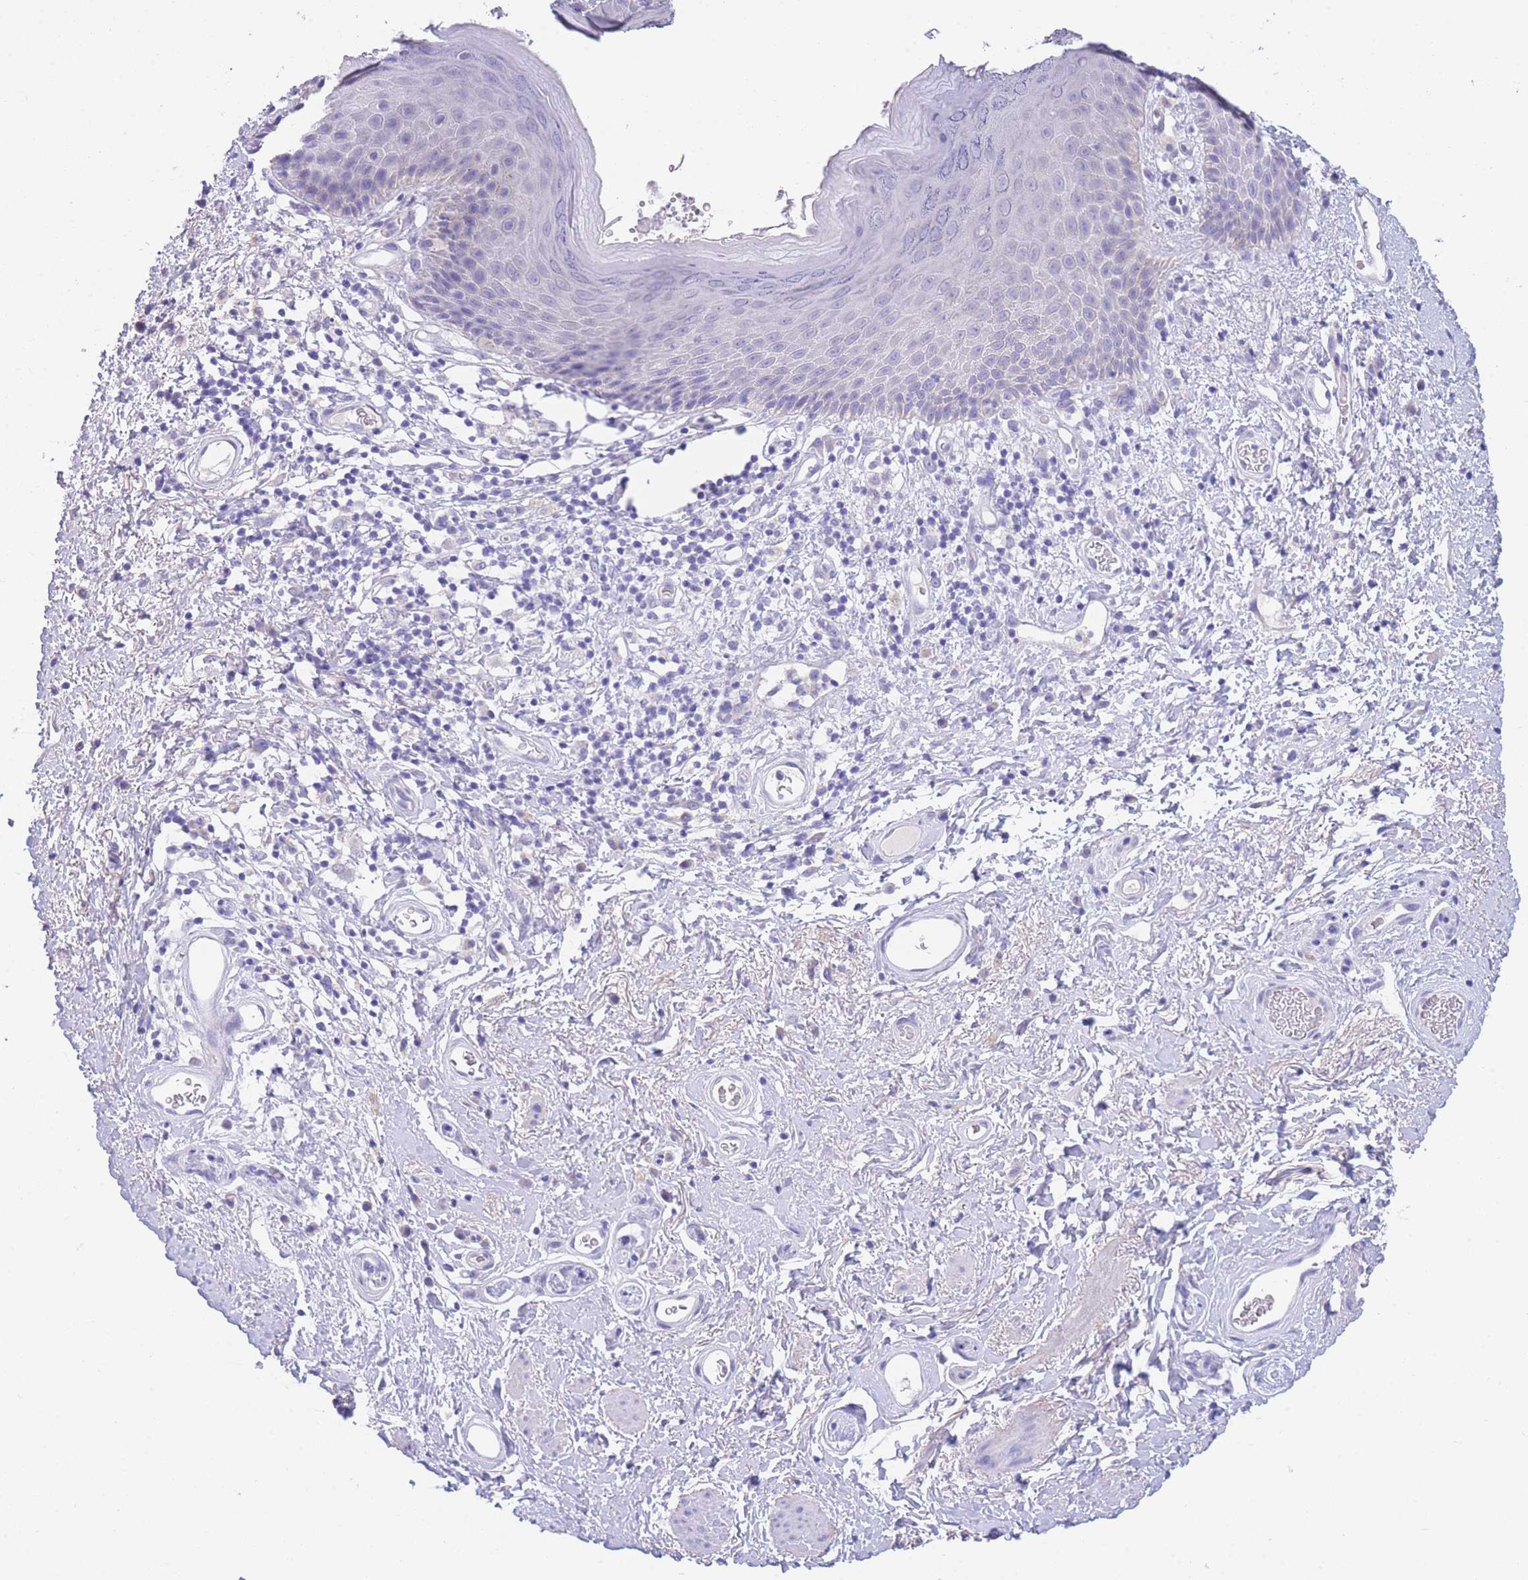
{"staining": {"intensity": "negative", "quantity": "none", "location": "none"}, "tissue": "skin", "cell_type": "Epidermal cells", "image_type": "normal", "snomed": [{"axis": "morphology", "description": "Normal tissue, NOS"}, {"axis": "topography", "description": "Anal"}], "caption": "Immunohistochemistry image of normal skin: skin stained with DAB (3,3'-diaminobenzidine) displays no significant protein expression in epidermal cells.", "gene": "PCDHB3", "patient": {"sex": "female", "age": 46}}